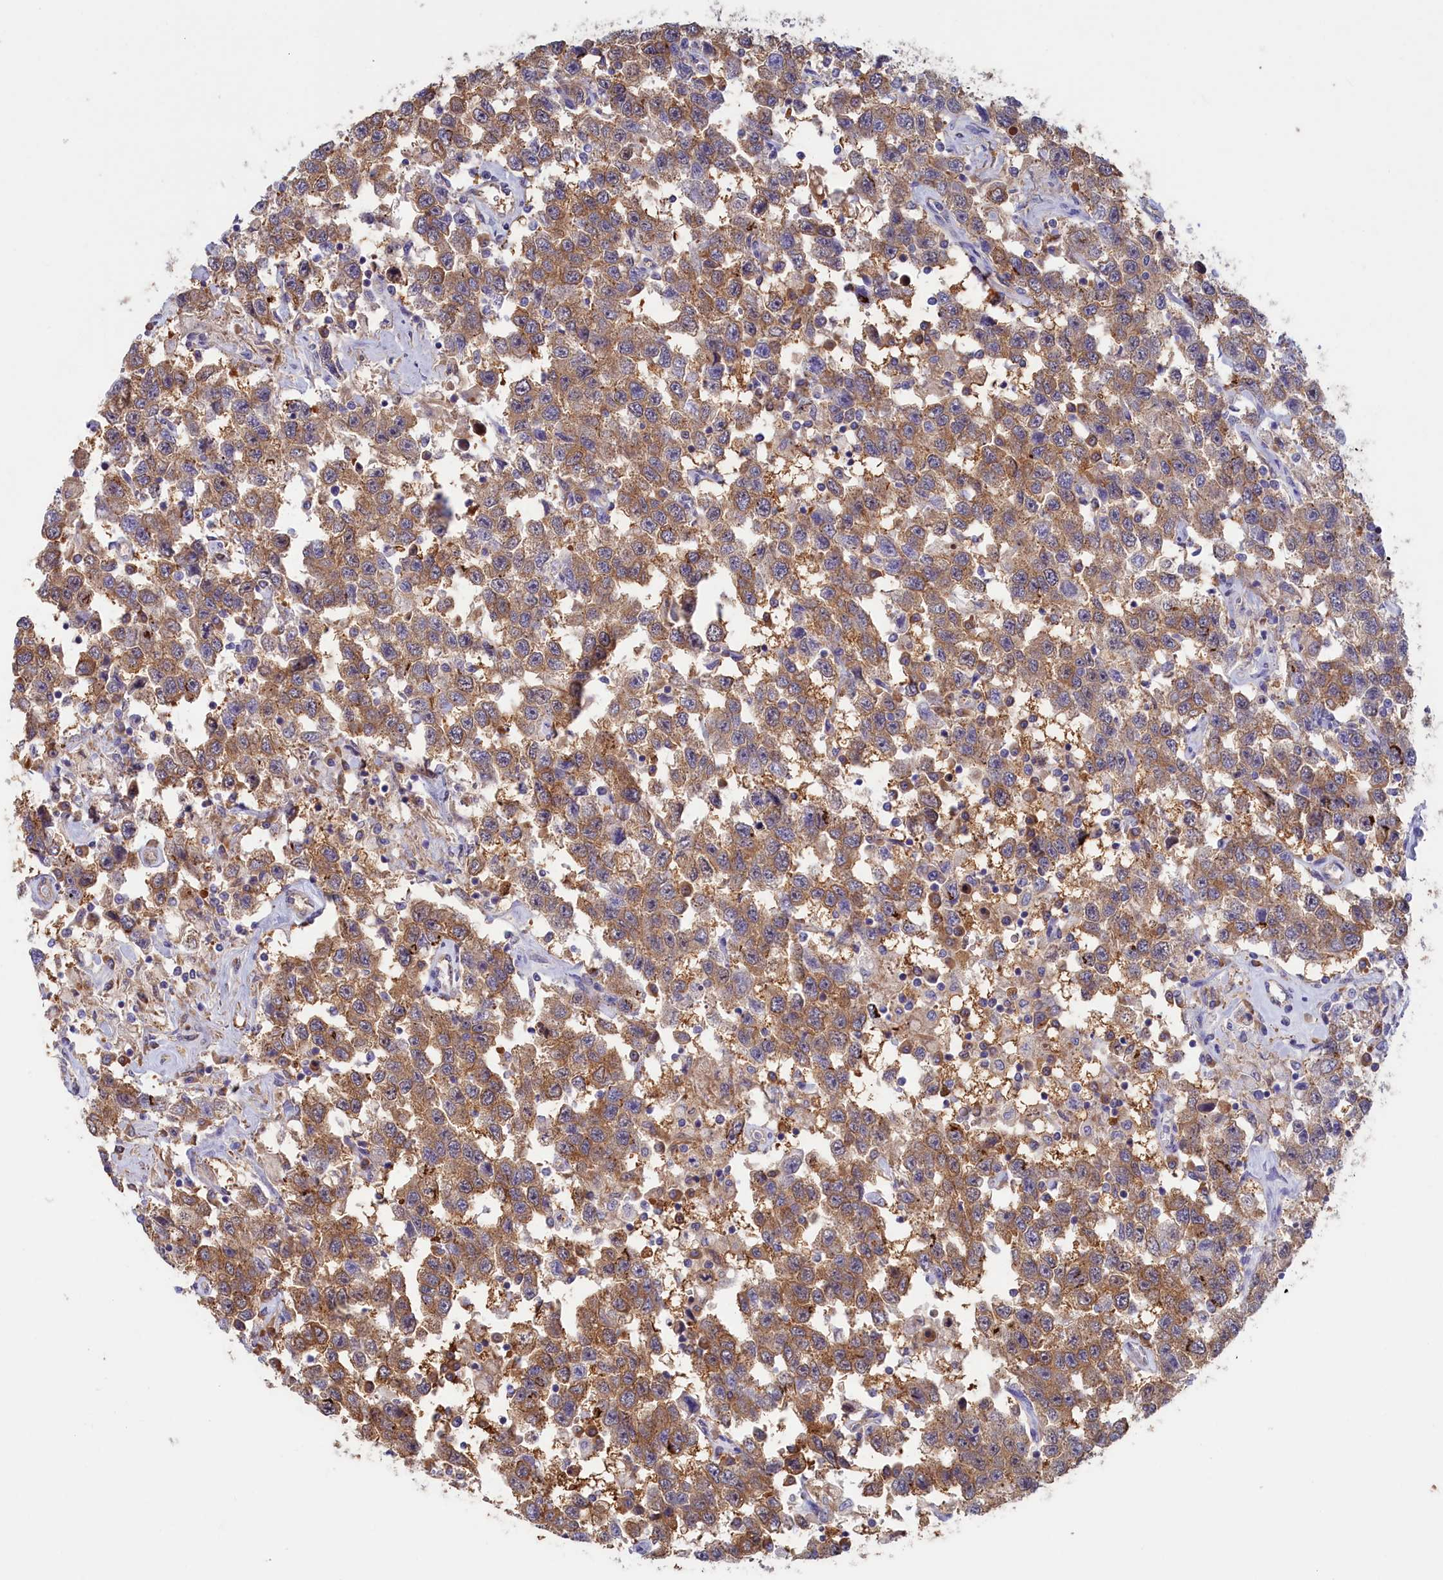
{"staining": {"intensity": "moderate", "quantity": ">75%", "location": "cytoplasmic/membranous"}, "tissue": "testis cancer", "cell_type": "Tumor cells", "image_type": "cancer", "snomed": [{"axis": "morphology", "description": "Seminoma, NOS"}, {"axis": "topography", "description": "Testis"}], "caption": "Moderate cytoplasmic/membranous protein positivity is seen in about >75% of tumor cells in testis cancer (seminoma).", "gene": "SYNDIG1L", "patient": {"sex": "male", "age": 41}}